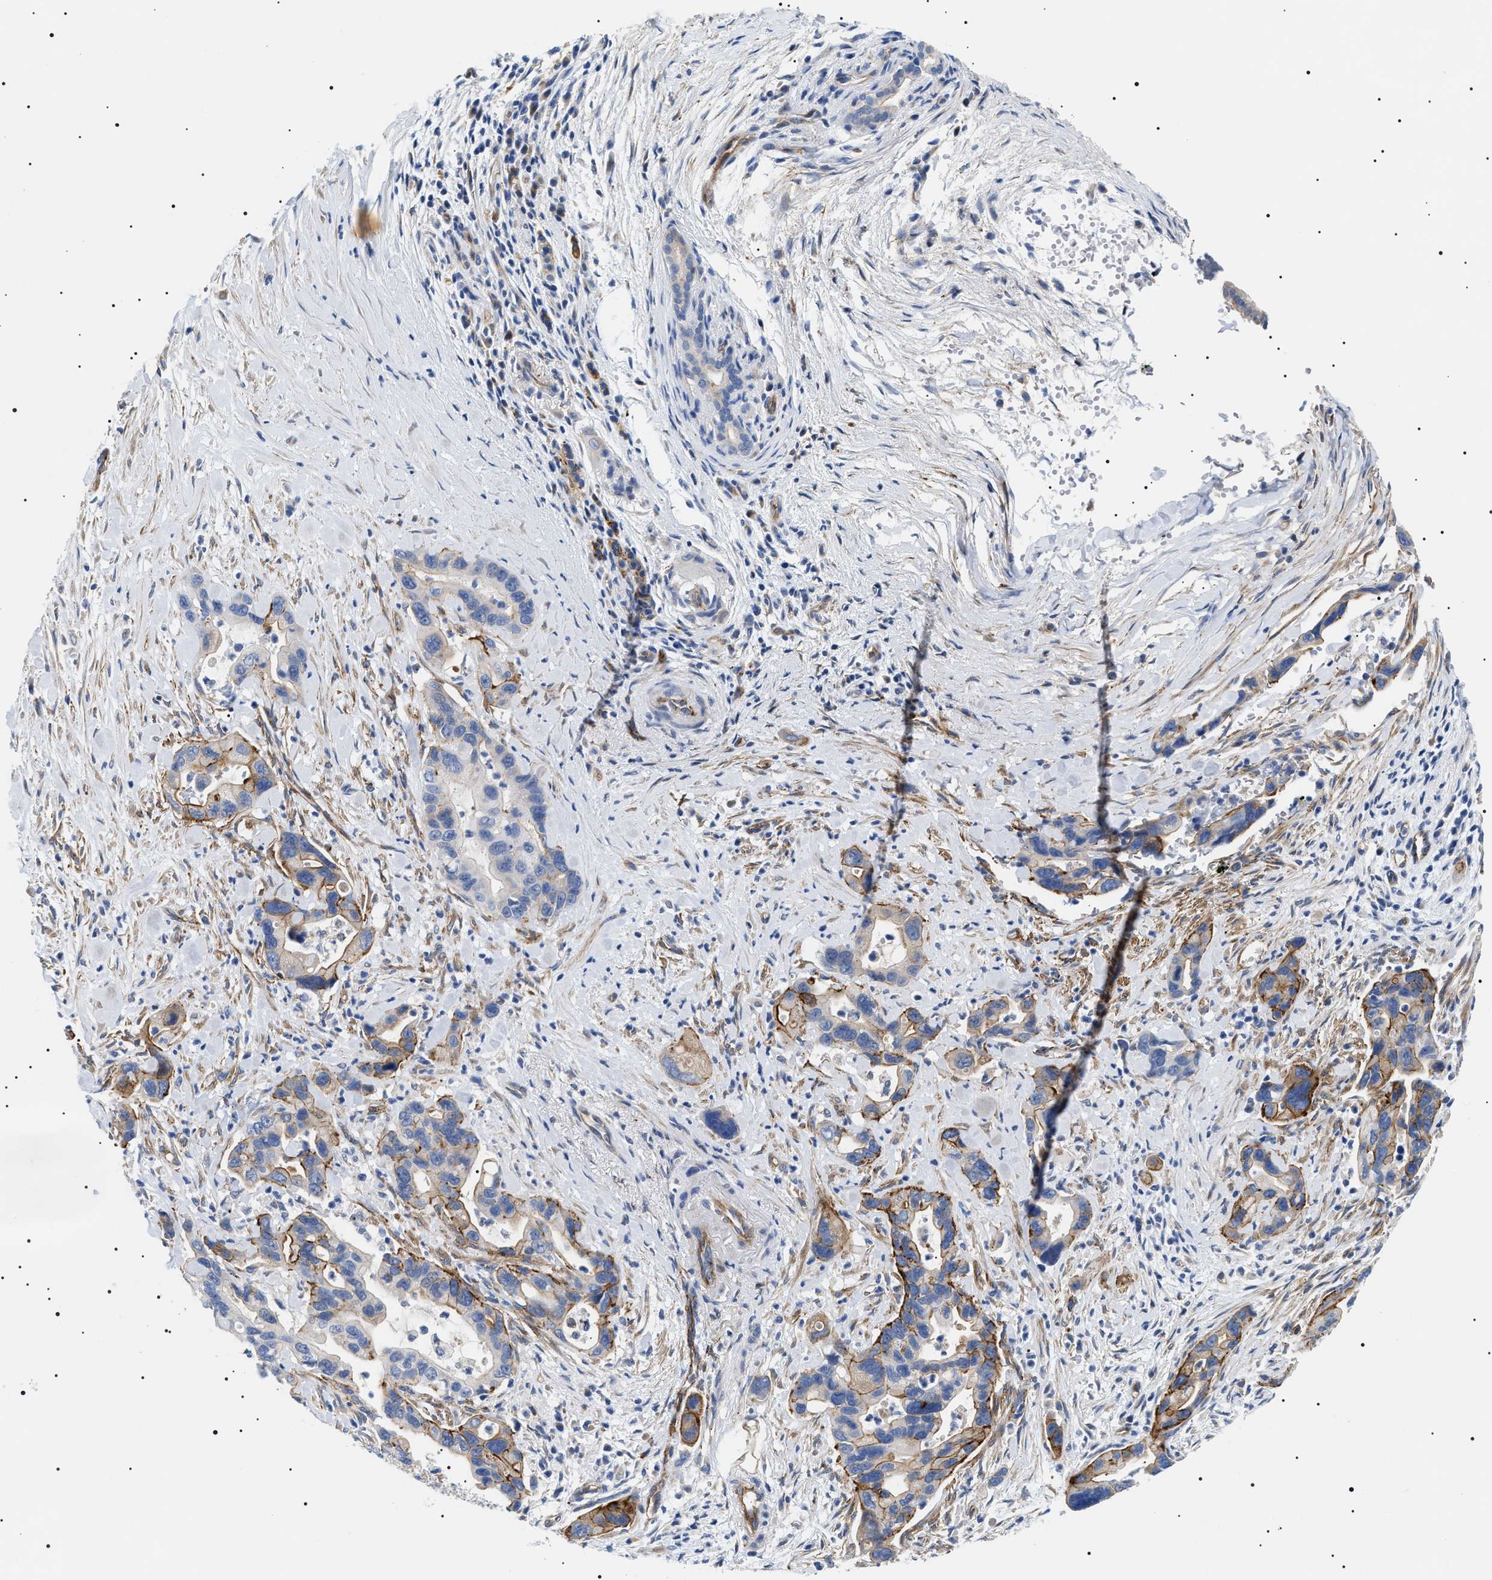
{"staining": {"intensity": "moderate", "quantity": "25%-75%", "location": "cytoplasmic/membranous"}, "tissue": "pancreatic cancer", "cell_type": "Tumor cells", "image_type": "cancer", "snomed": [{"axis": "morphology", "description": "Adenocarcinoma, NOS"}, {"axis": "topography", "description": "Pancreas"}], "caption": "Moderate cytoplasmic/membranous positivity is seen in about 25%-75% of tumor cells in adenocarcinoma (pancreatic). The protein of interest is stained brown, and the nuclei are stained in blue (DAB IHC with brightfield microscopy, high magnification).", "gene": "TMEM222", "patient": {"sex": "female", "age": 70}}